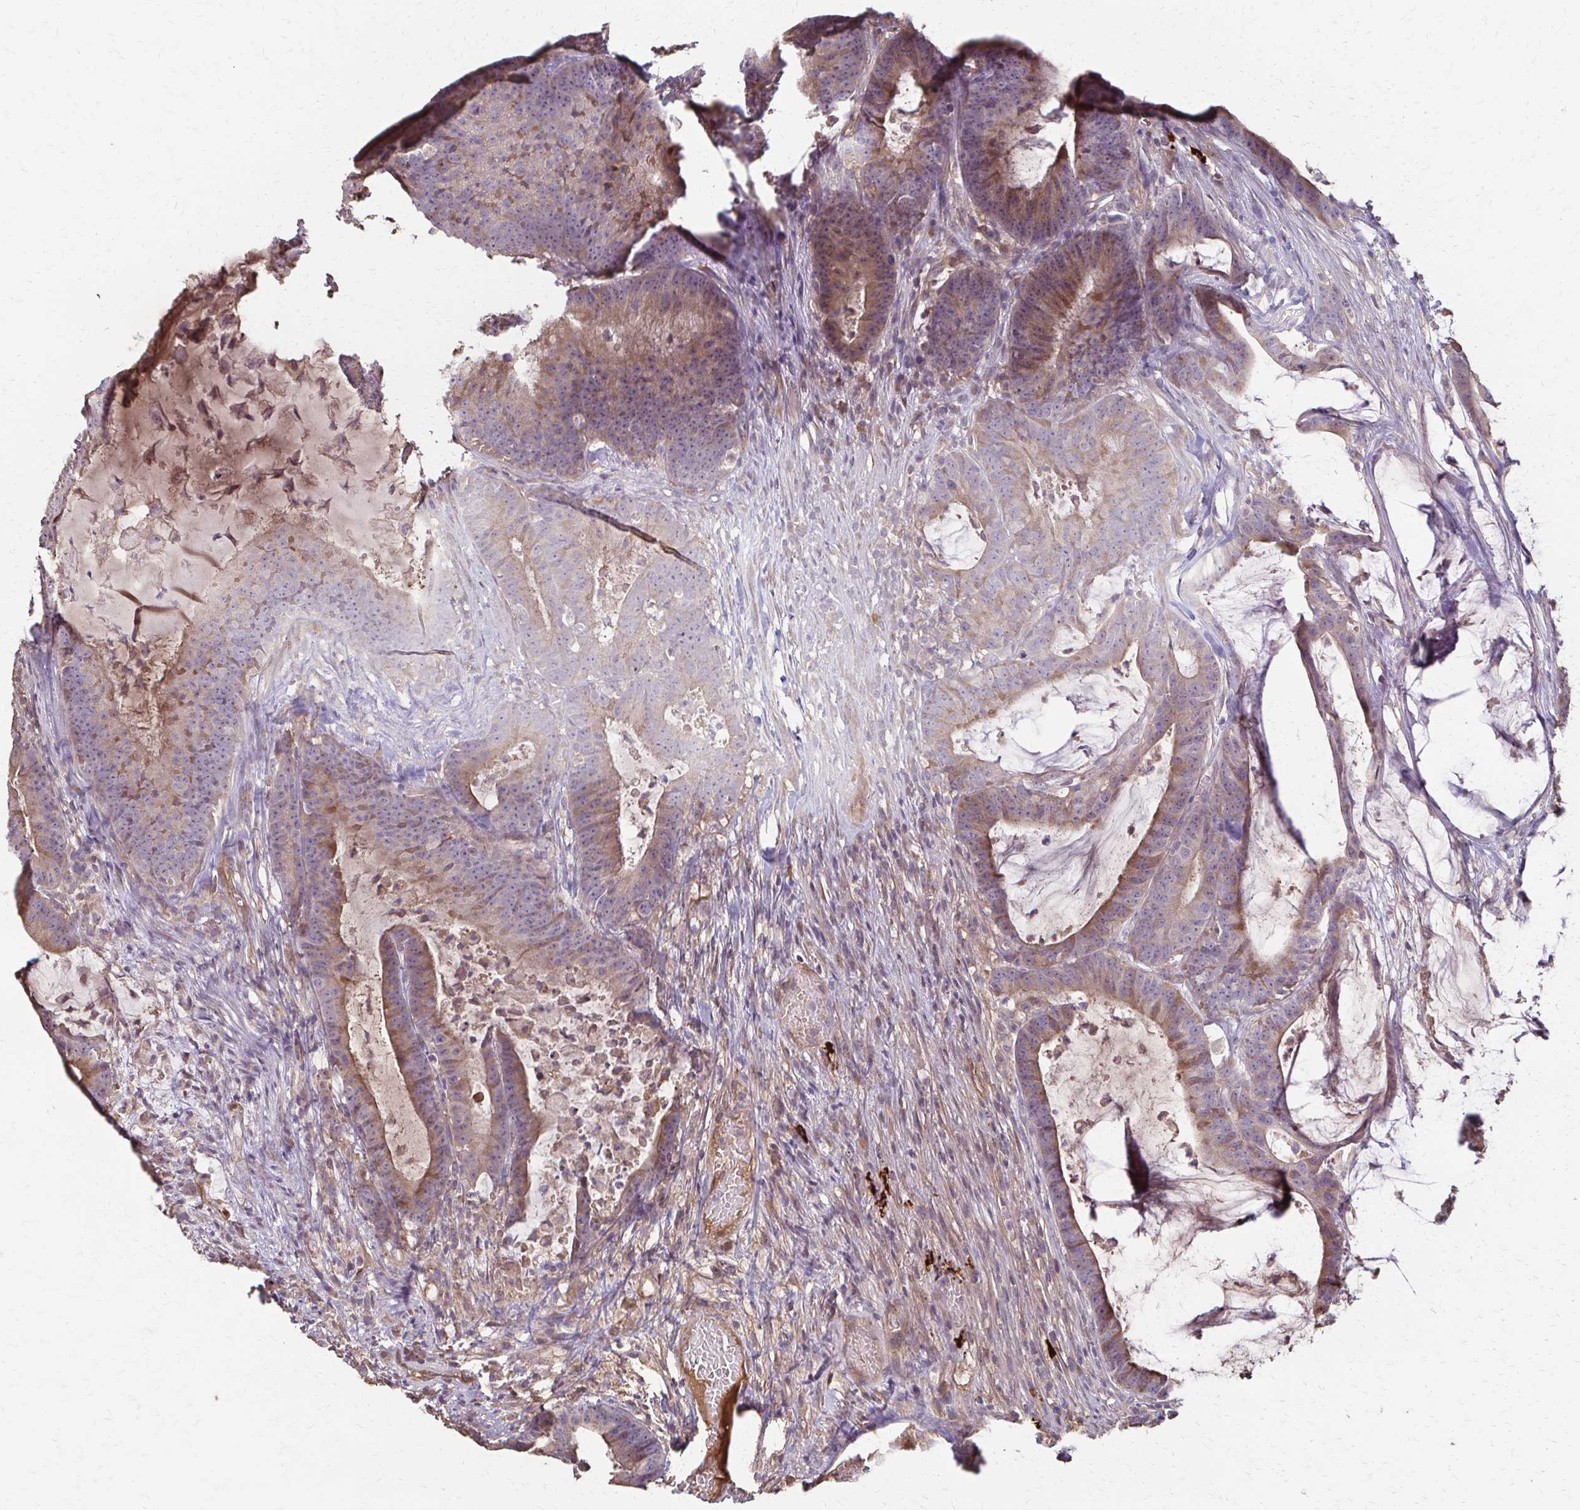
{"staining": {"intensity": "moderate", "quantity": ">75%", "location": "cytoplasmic/membranous"}, "tissue": "colorectal cancer", "cell_type": "Tumor cells", "image_type": "cancer", "snomed": [{"axis": "morphology", "description": "Adenocarcinoma, NOS"}, {"axis": "topography", "description": "Colon"}], "caption": "An immunohistochemistry image of tumor tissue is shown. Protein staining in brown labels moderate cytoplasmic/membranous positivity in colorectal cancer within tumor cells.", "gene": "IL18BP", "patient": {"sex": "female", "age": 78}}